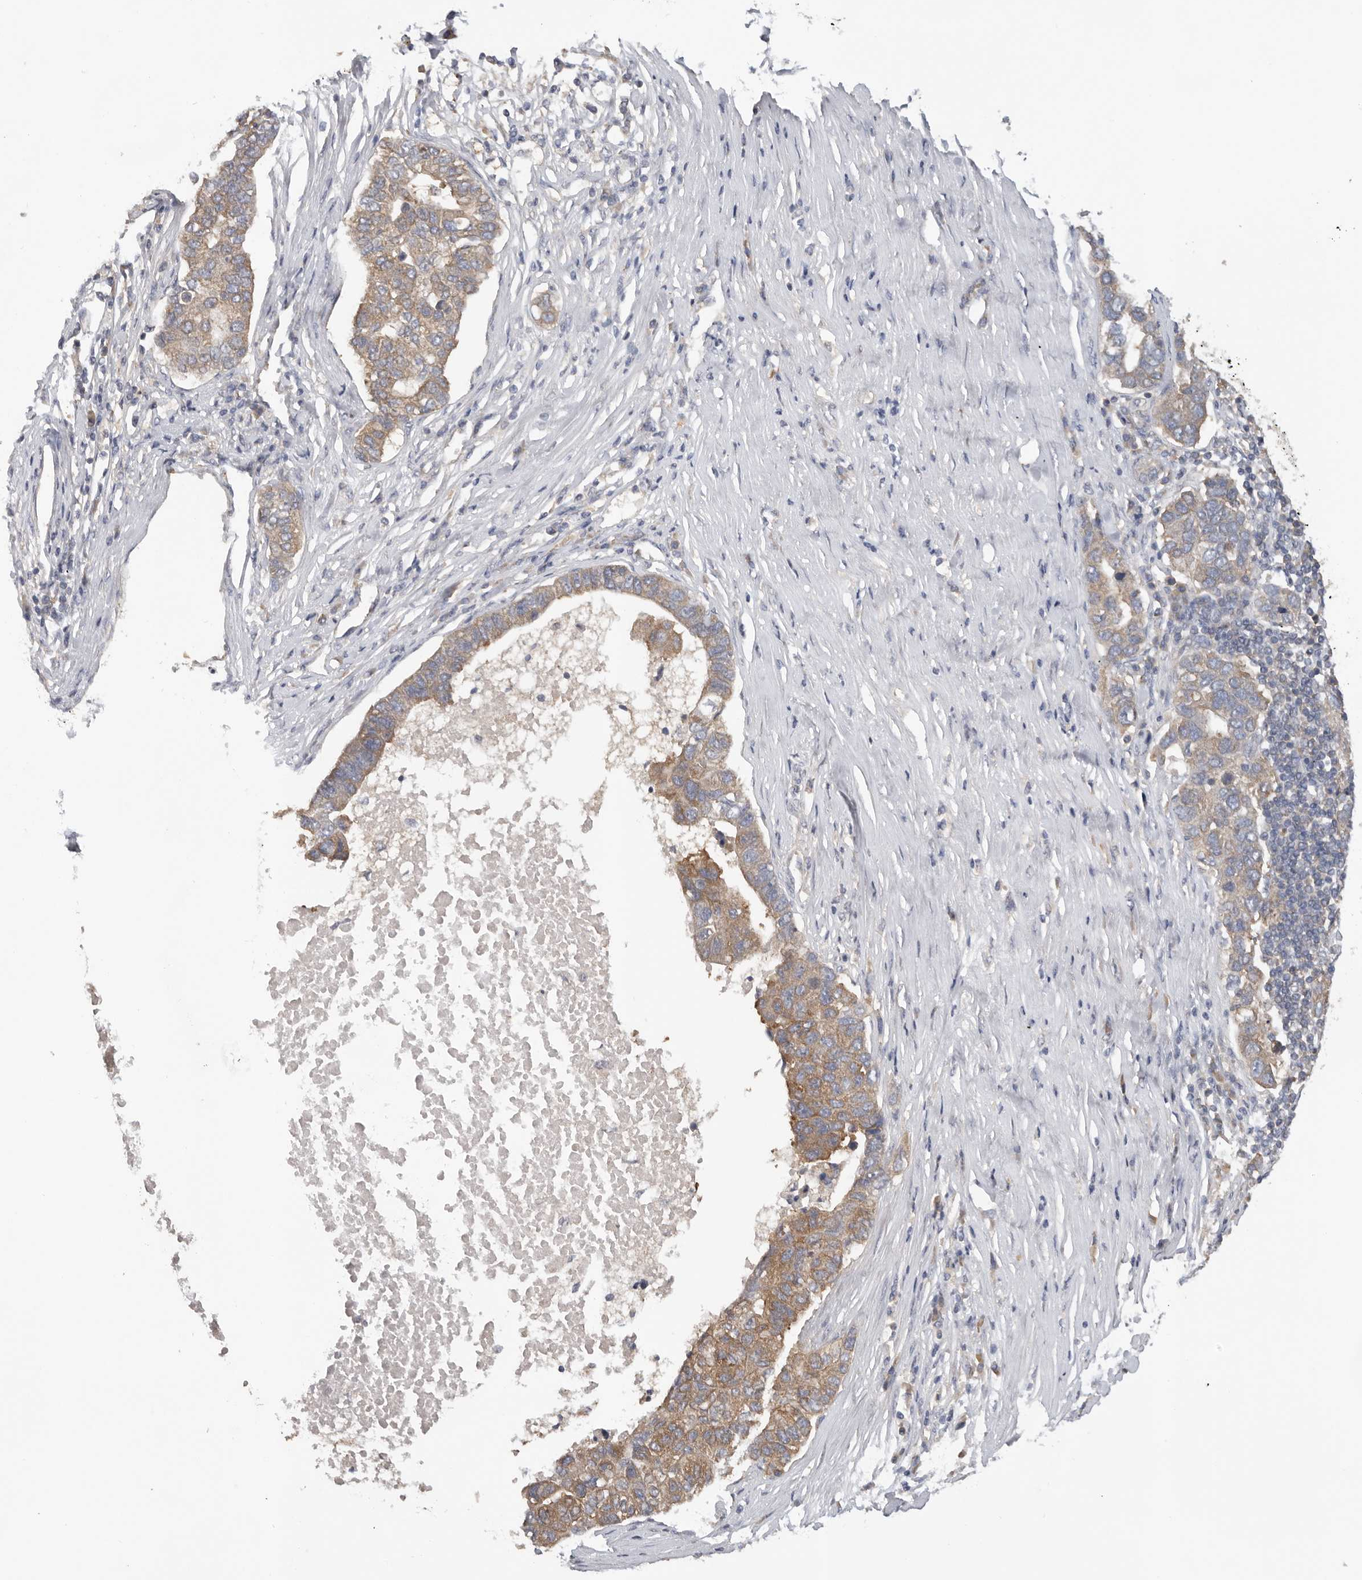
{"staining": {"intensity": "moderate", "quantity": ">75%", "location": "cytoplasmic/membranous"}, "tissue": "pancreatic cancer", "cell_type": "Tumor cells", "image_type": "cancer", "snomed": [{"axis": "morphology", "description": "Adenocarcinoma, NOS"}, {"axis": "topography", "description": "Pancreas"}], "caption": "Human pancreatic adenocarcinoma stained for a protein (brown) exhibits moderate cytoplasmic/membranous positive positivity in approximately >75% of tumor cells.", "gene": "PPP1R42", "patient": {"sex": "female", "age": 61}}